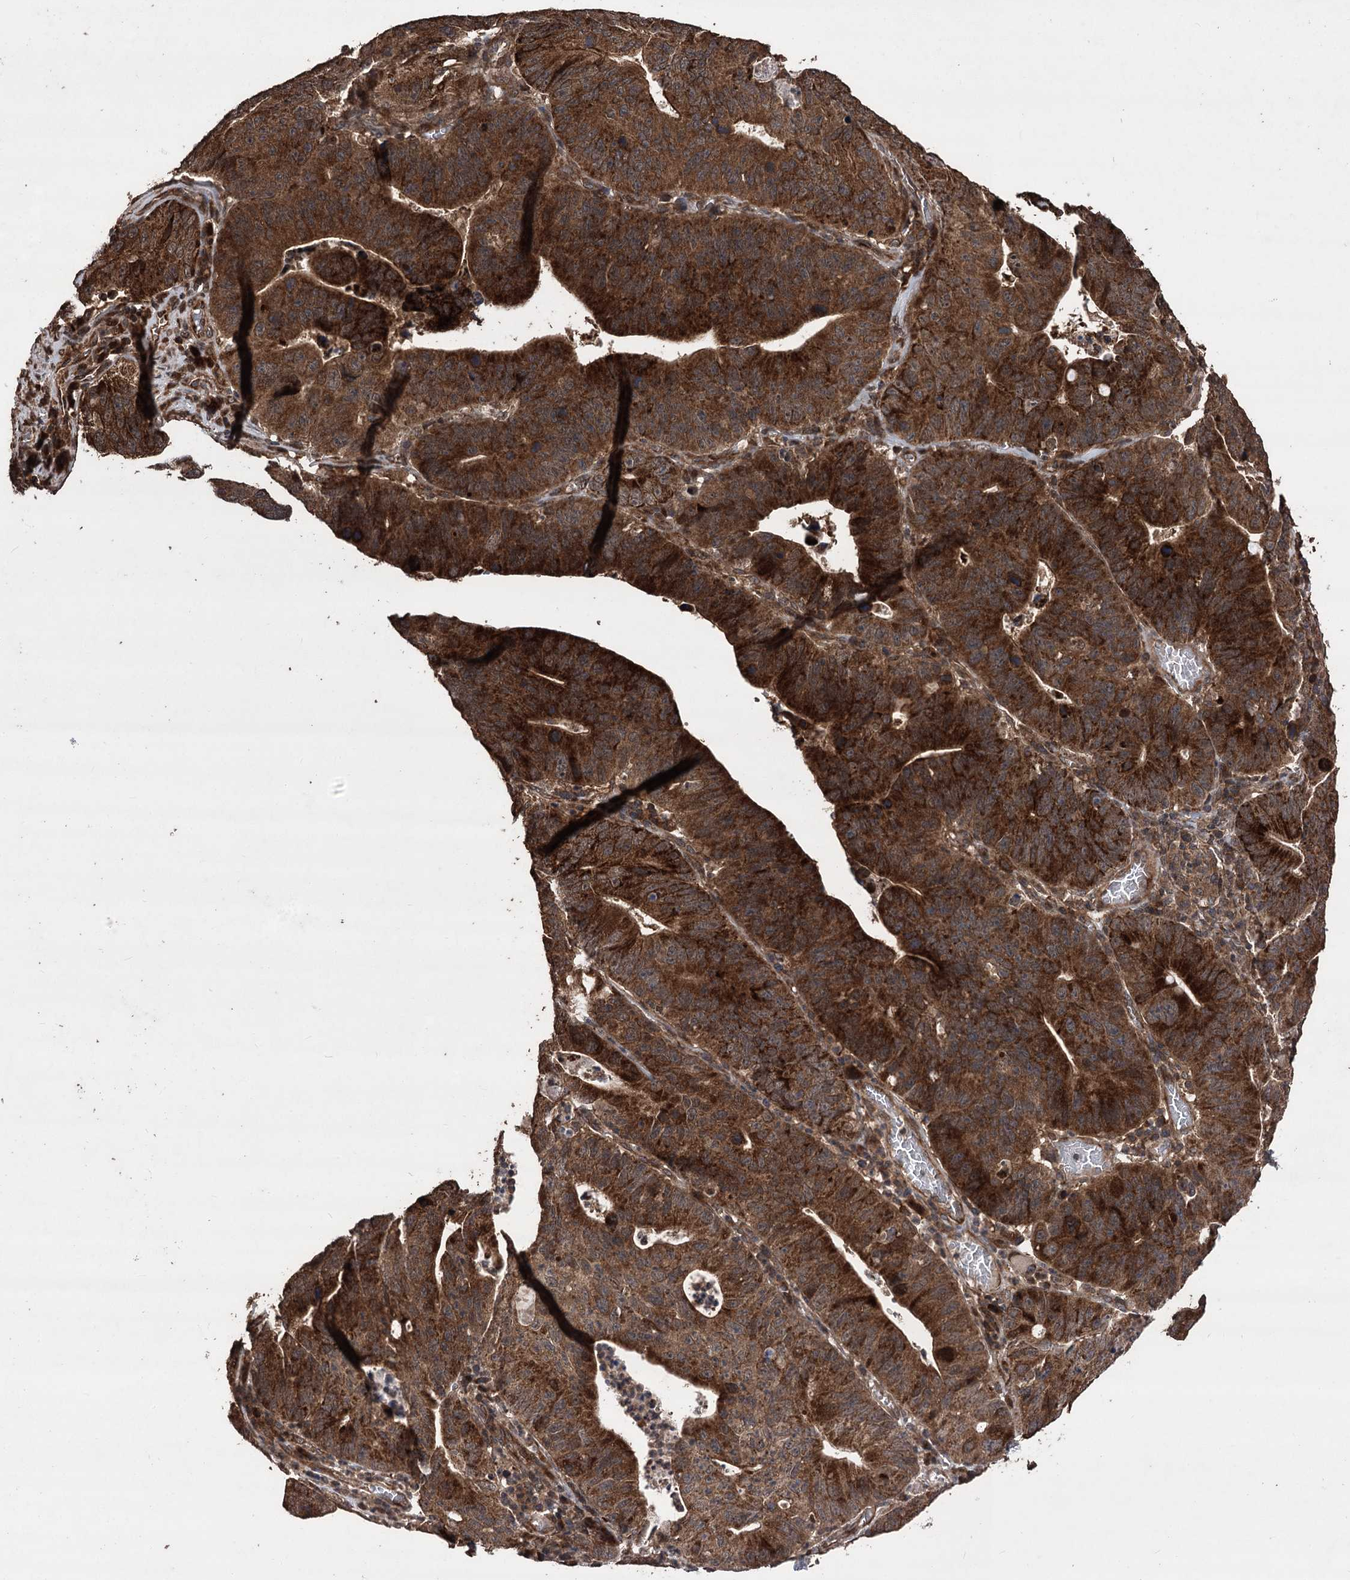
{"staining": {"intensity": "strong", "quantity": ">75%", "location": "cytoplasmic/membranous"}, "tissue": "stomach cancer", "cell_type": "Tumor cells", "image_type": "cancer", "snomed": [{"axis": "morphology", "description": "Adenocarcinoma, NOS"}, {"axis": "topography", "description": "Stomach"}], "caption": "IHC histopathology image of human stomach cancer stained for a protein (brown), which exhibits high levels of strong cytoplasmic/membranous staining in about >75% of tumor cells.", "gene": "RASSF3", "patient": {"sex": "male", "age": 59}}